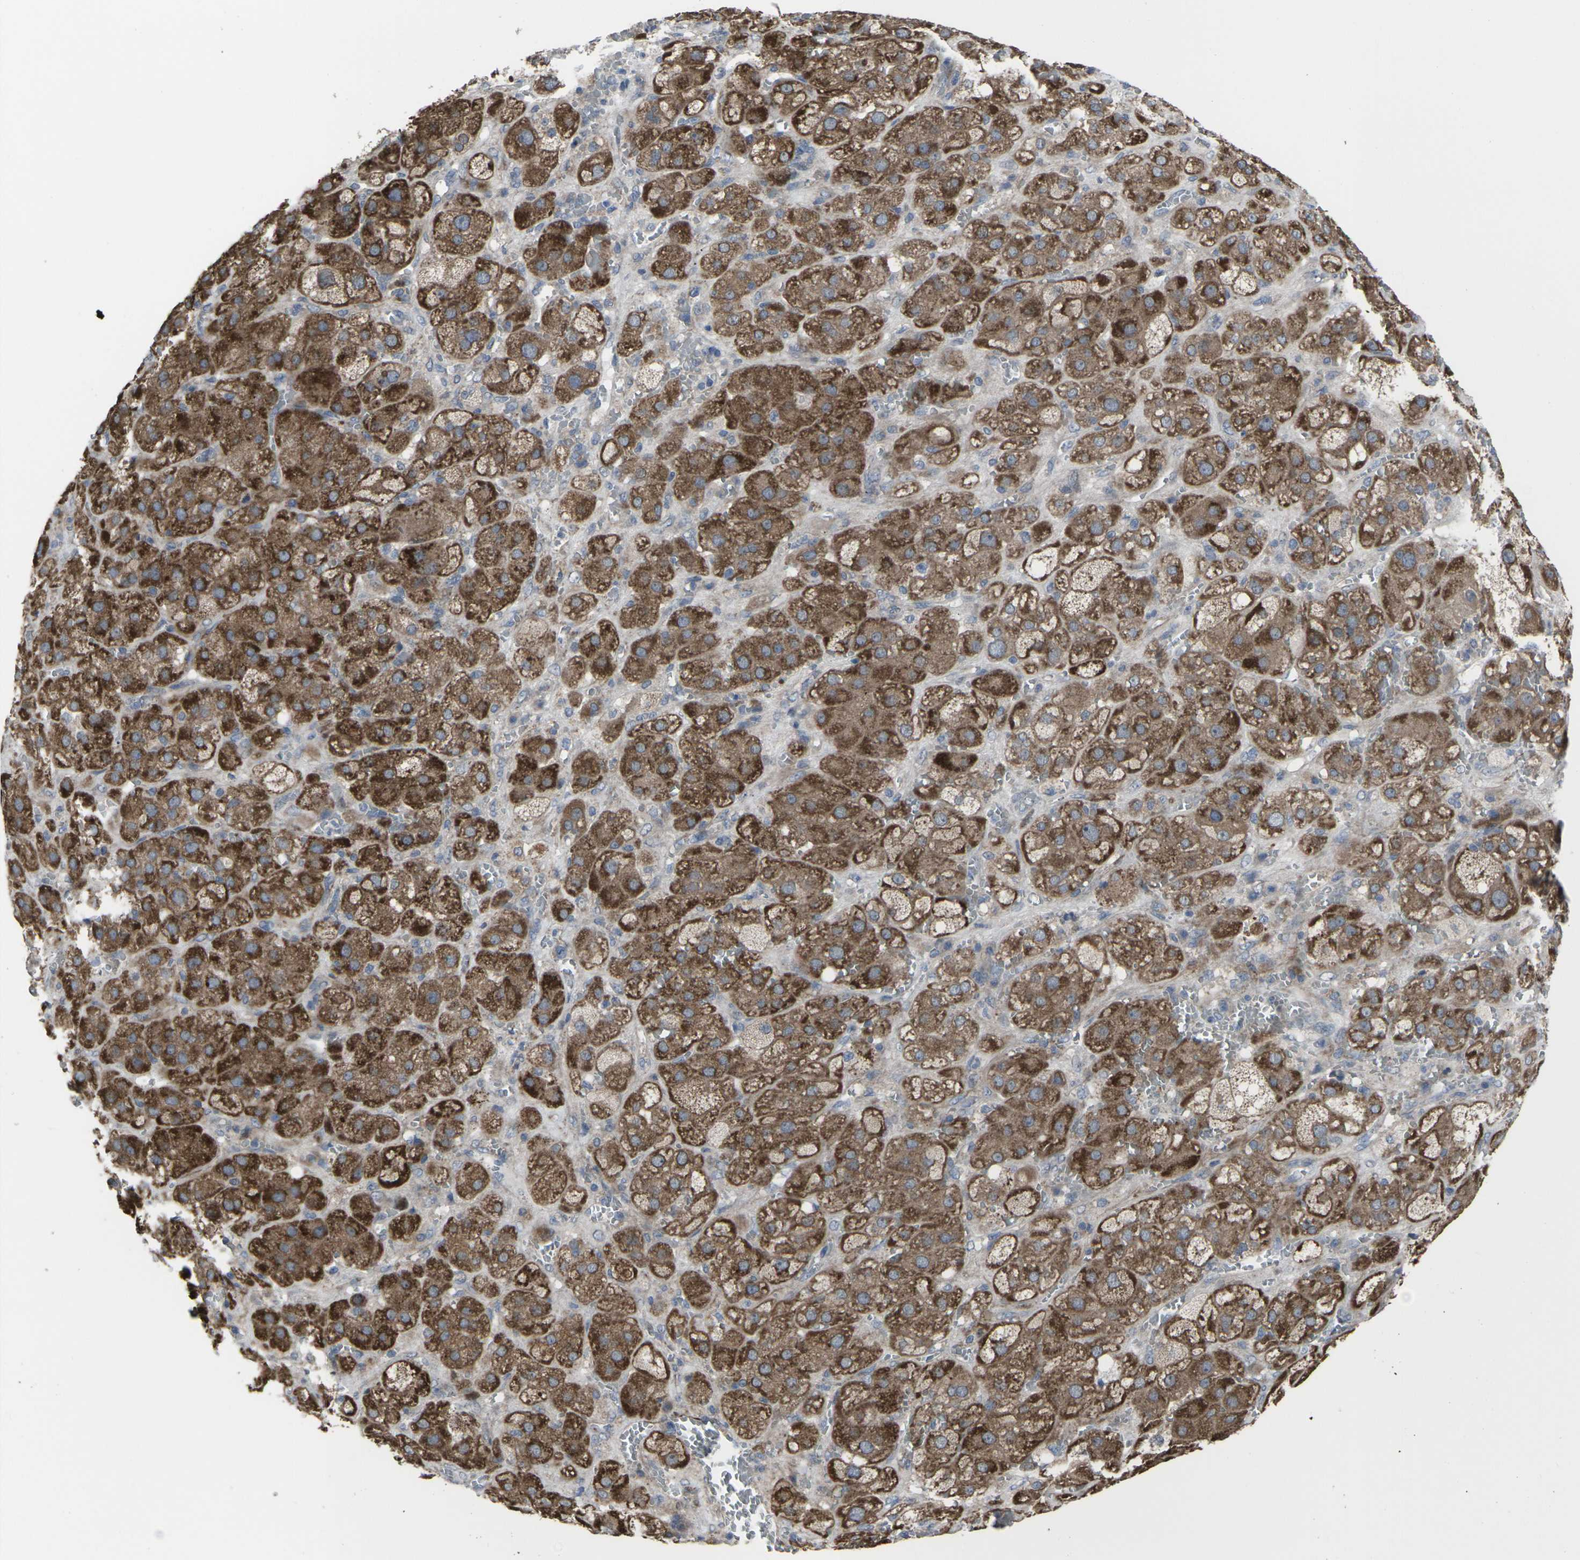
{"staining": {"intensity": "strong", "quantity": ">75%", "location": "cytoplasmic/membranous"}, "tissue": "adrenal gland", "cell_type": "Glandular cells", "image_type": "normal", "snomed": [{"axis": "morphology", "description": "Normal tissue, NOS"}, {"axis": "topography", "description": "Adrenal gland"}], "caption": "Immunohistochemical staining of unremarkable adrenal gland reveals strong cytoplasmic/membranous protein expression in approximately >75% of glandular cells.", "gene": "CCR10", "patient": {"sex": "female", "age": 47}}